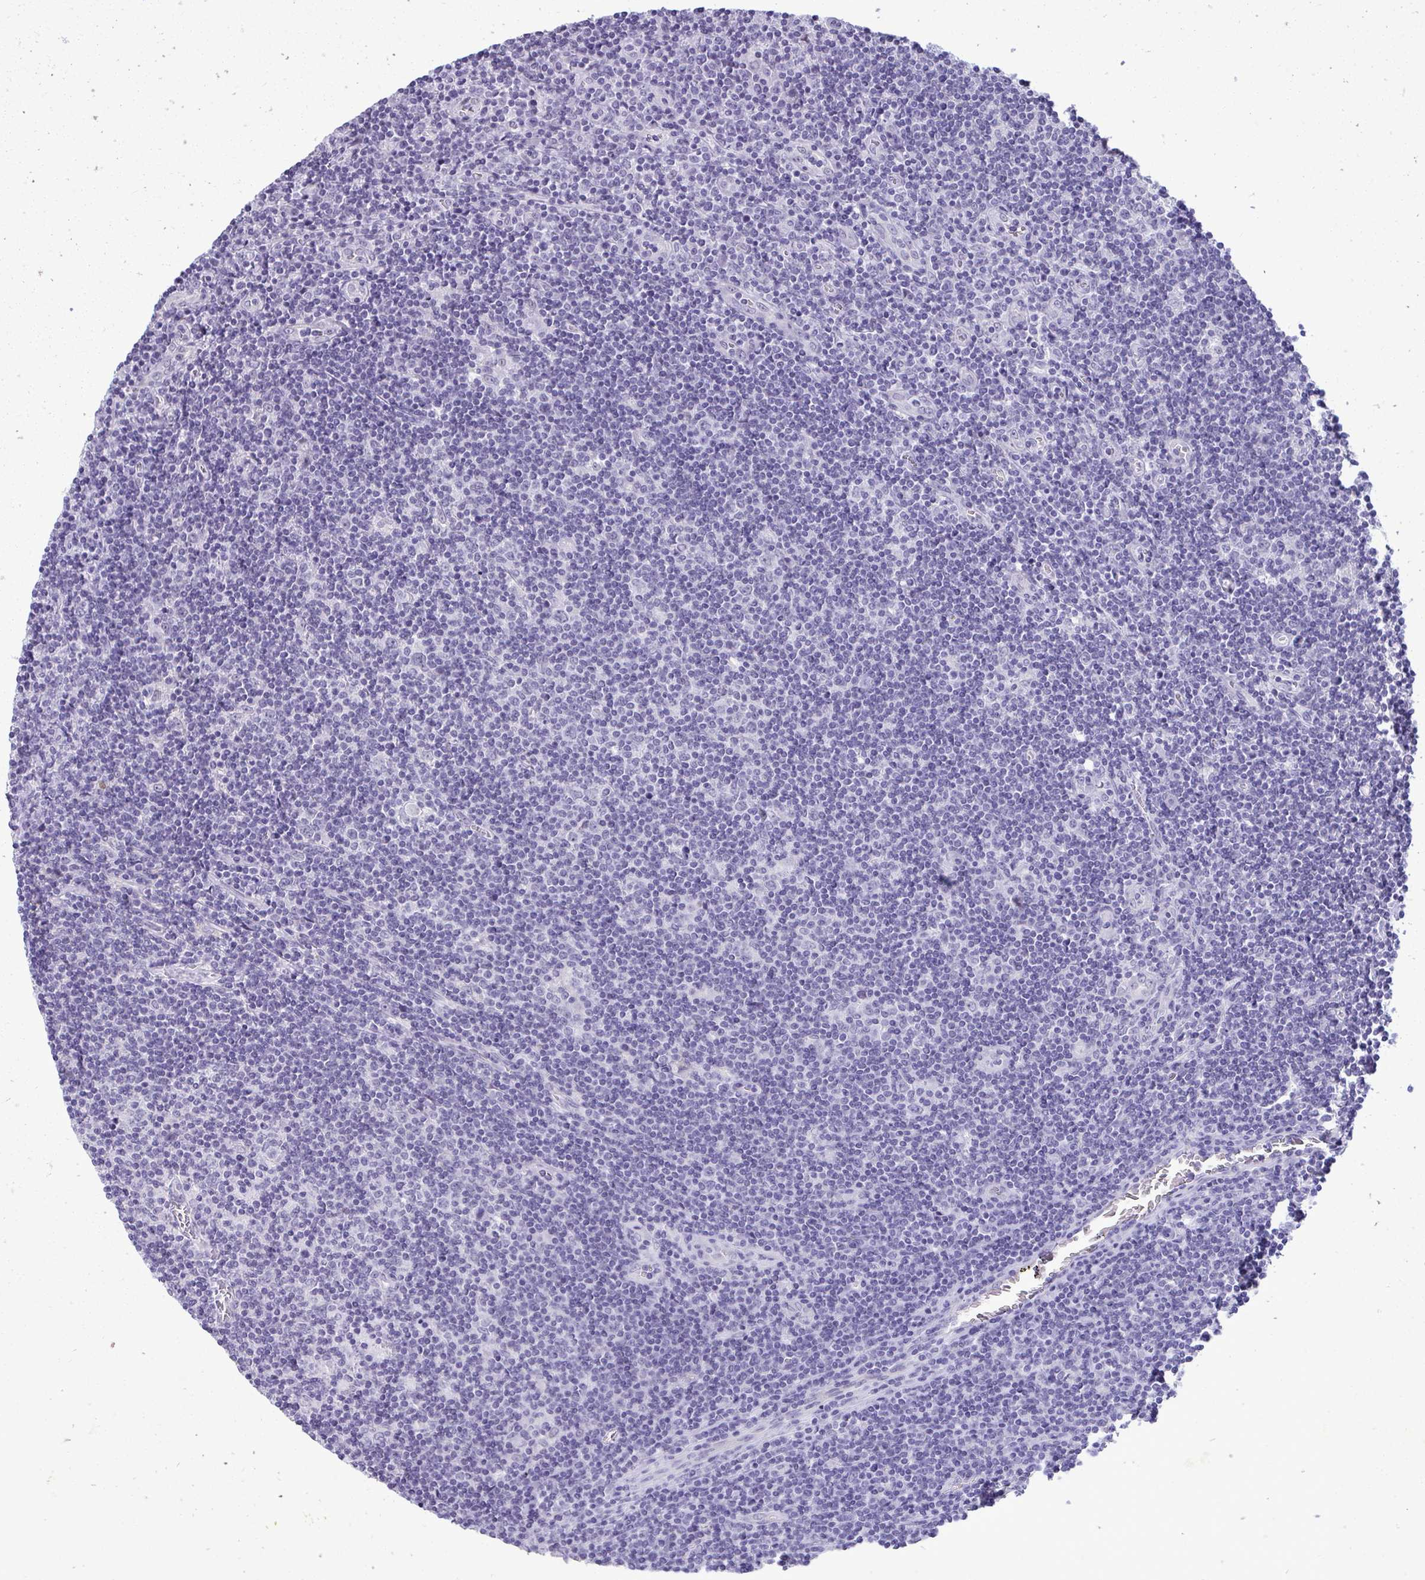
{"staining": {"intensity": "negative", "quantity": "none", "location": "none"}, "tissue": "lymphoma", "cell_type": "Tumor cells", "image_type": "cancer", "snomed": [{"axis": "morphology", "description": "Hodgkin's disease, NOS"}, {"axis": "topography", "description": "Lymph node"}], "caption": "Hodgkin's disease was stained to show a protein in brown. There is no significant expression in tumor cells. (DAB (3,3'-diaminobenzidine) immunohistochemistry (IHC), high magnification).", "gene": "PRM2", "patient": {"sex": "male", "age": 40}}